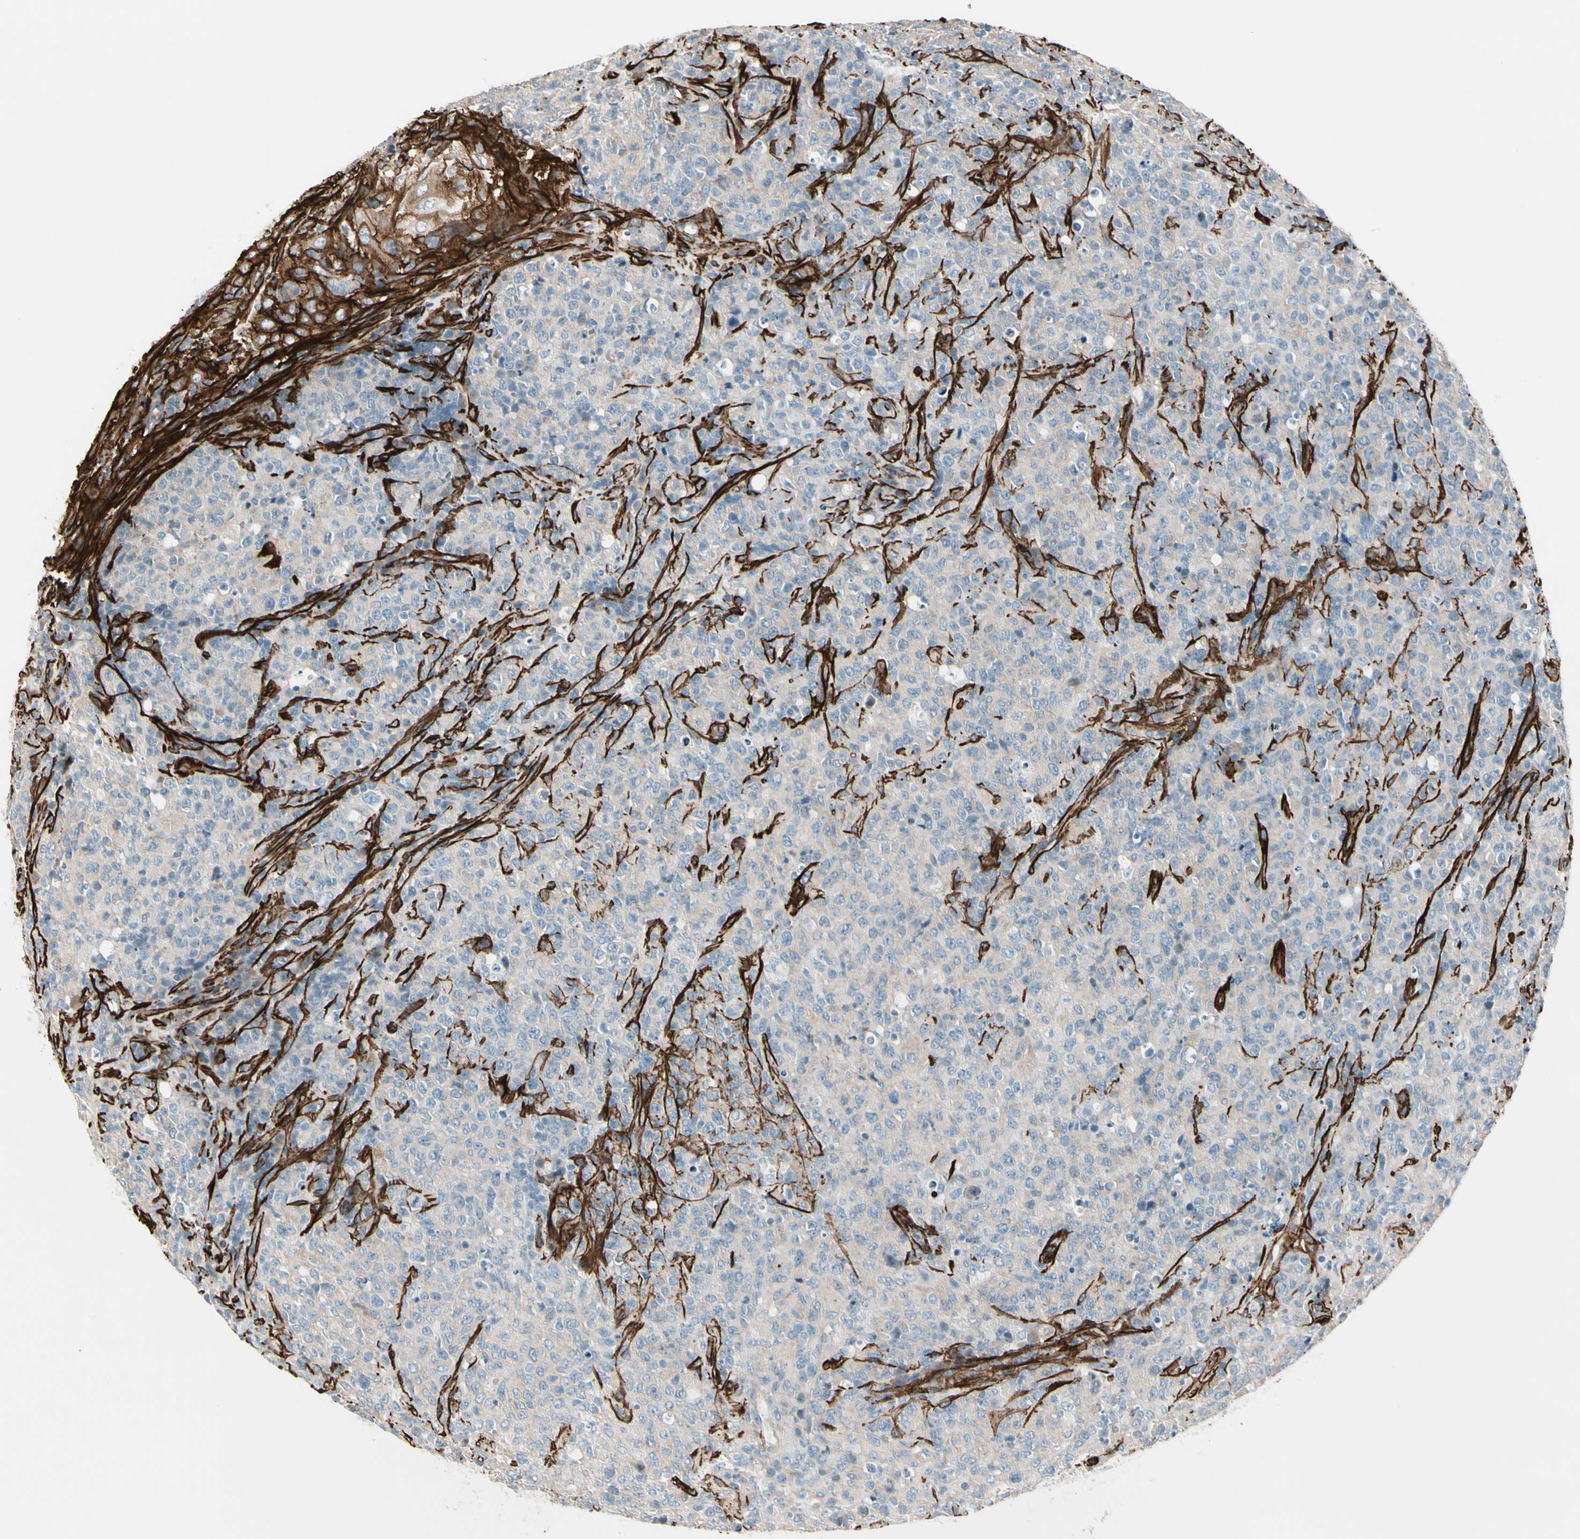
{"staining": {"intensity": "negative", "quantity": "none", "location": "none"}, "tissue": "lymphoma", "cell_type": "Tumor cells", "image_type": "cancer", "snomed": [{"axis": "morphology", "description": "Malignant lymphoma, non-Hodgkin's type, High grade"}, {"axis": "topography", "description": "Tonsil"}], "caption": "An immunohistochemistry micrograph of high-grade malignant lymphoma, non-Hodgkin's type is shown. There is no staining in tumor cells of high-grade malignant lymphoma, non-Hodgkin's type. (DAB (3,3'-diaminobenzidine) immunohistochemistry with hematoxylin counter stain).", "gene": "CALD1", "patient": {"sex": "female", "age": 36}}